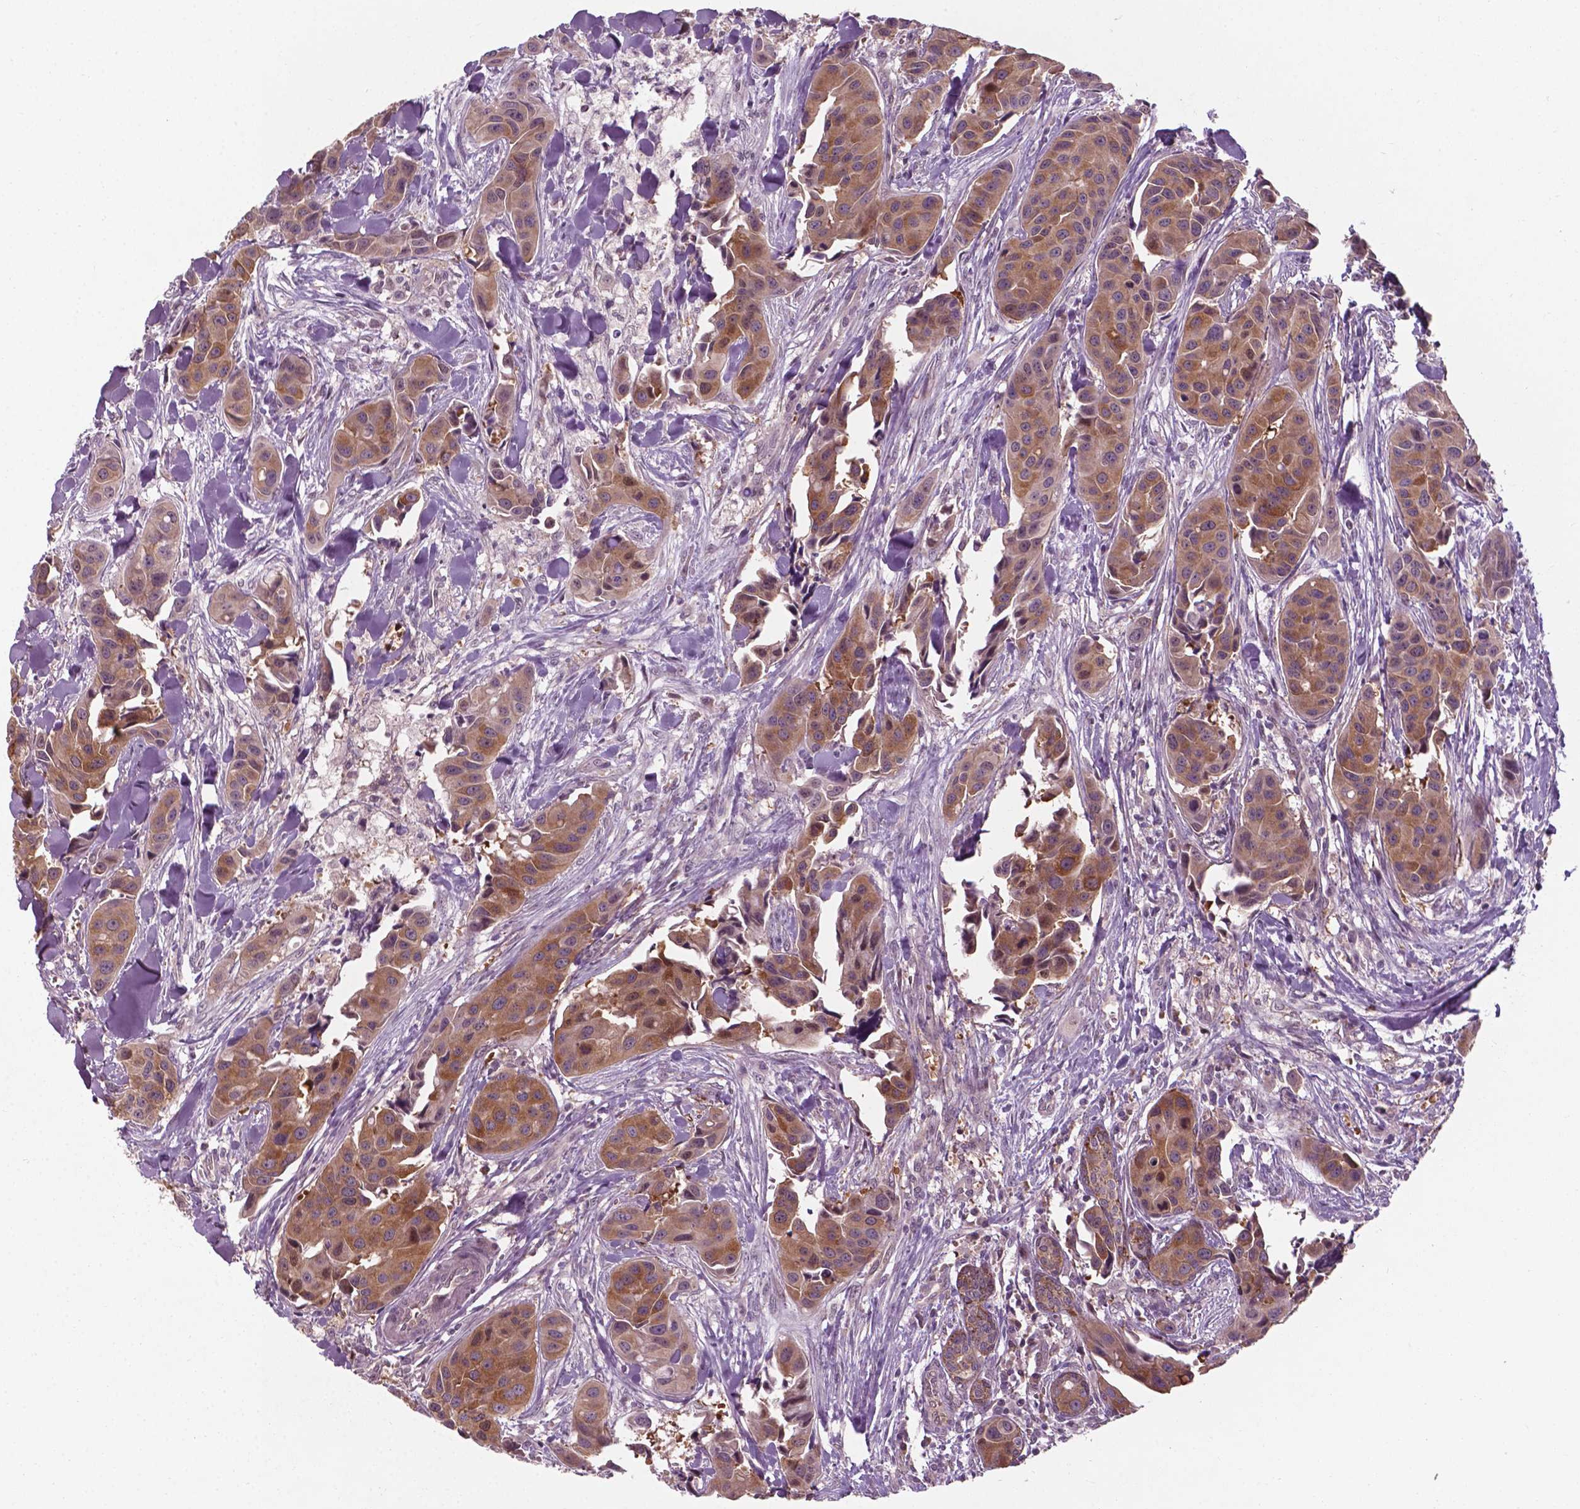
{"staining": {"intensity": "moderate", "quantity": ">75%", "location": "cytoplasmic/membranous"}, "tissue": "head and neck cancer", "cell_type": "Tumor cells", "image_type": "cancer", "snomed": [{"axis": "morphology", "description": "Adenocarcinoma, NOS"}, {"axis": "topography", "description": "Head-Neck"}], "caption": "An immunohistochemistry histopathology image of tumor tissue is shown. Protein staining in brown shows moderate cytoplasmic/membranous positivity in head and neck cancer within tumor cells. (DAB = brown stain, brightfield microscopy at high magnification).", "gene": "NFAT5", "patient": {"sex": "male", "age": 76}}